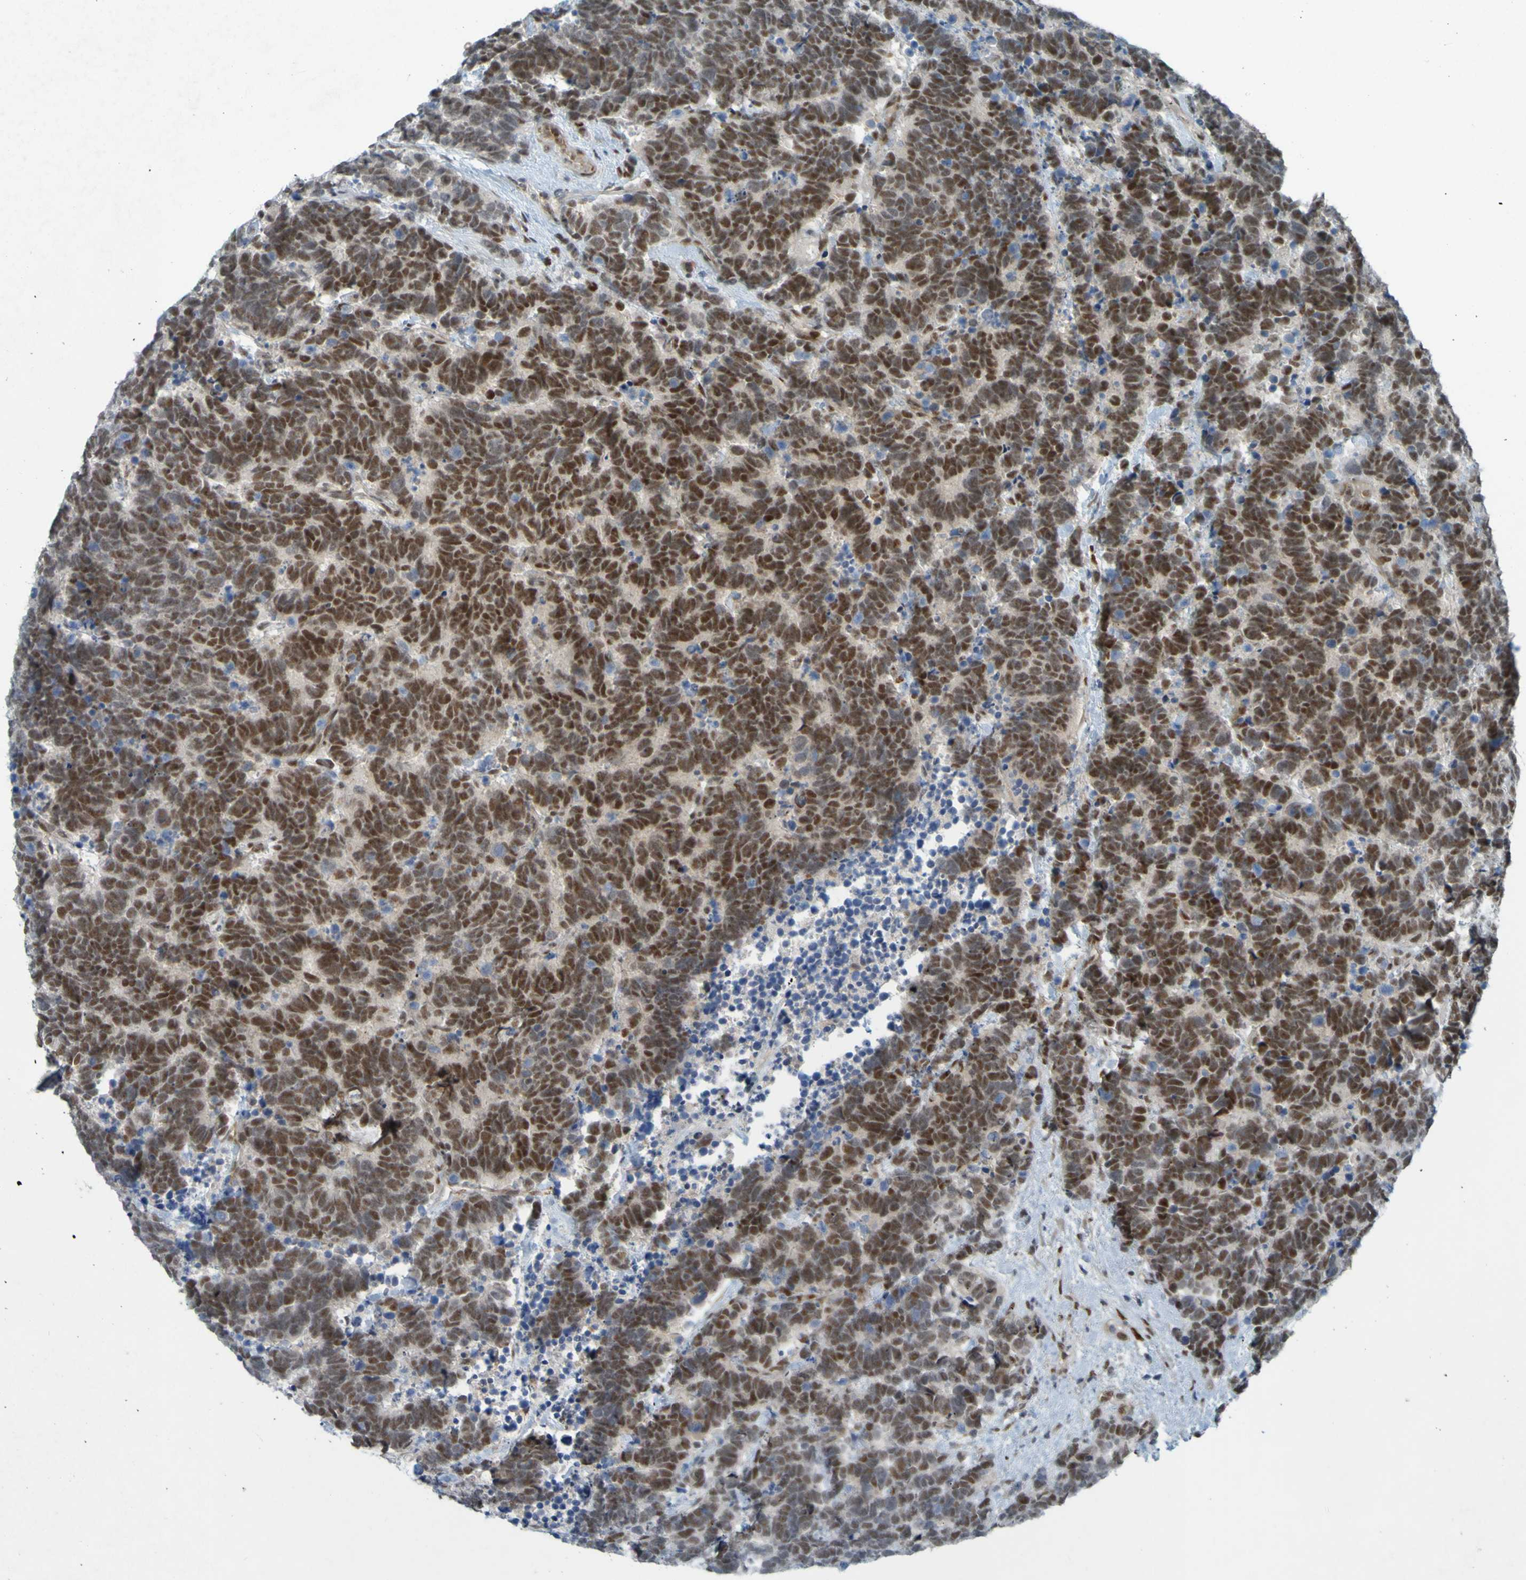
{"staining": {"intensity": "moderate", "quantity": ">75%", "location": "nuclear"}, "tissue": "carcinoid", "cell_type": "Tumor cells", "image_type": "cancer", "snomed": [{"axis": "morphology", "description": "Carcinoma, NOS"}, {"axis": "morphology", "description": "Carcinoid, malignant, NOS"}, {"axis": "topography", "description": "Urinary bladder"}], "caption": "Immunohistochemistry histopathology image of human carcinoid stained for a protein (brown), which exhibits medium levels of moderate nuclear staining in about >75% of tumor cells.", "gene": "MCPH1", "patient": {"sex": "male", "age": 57}}